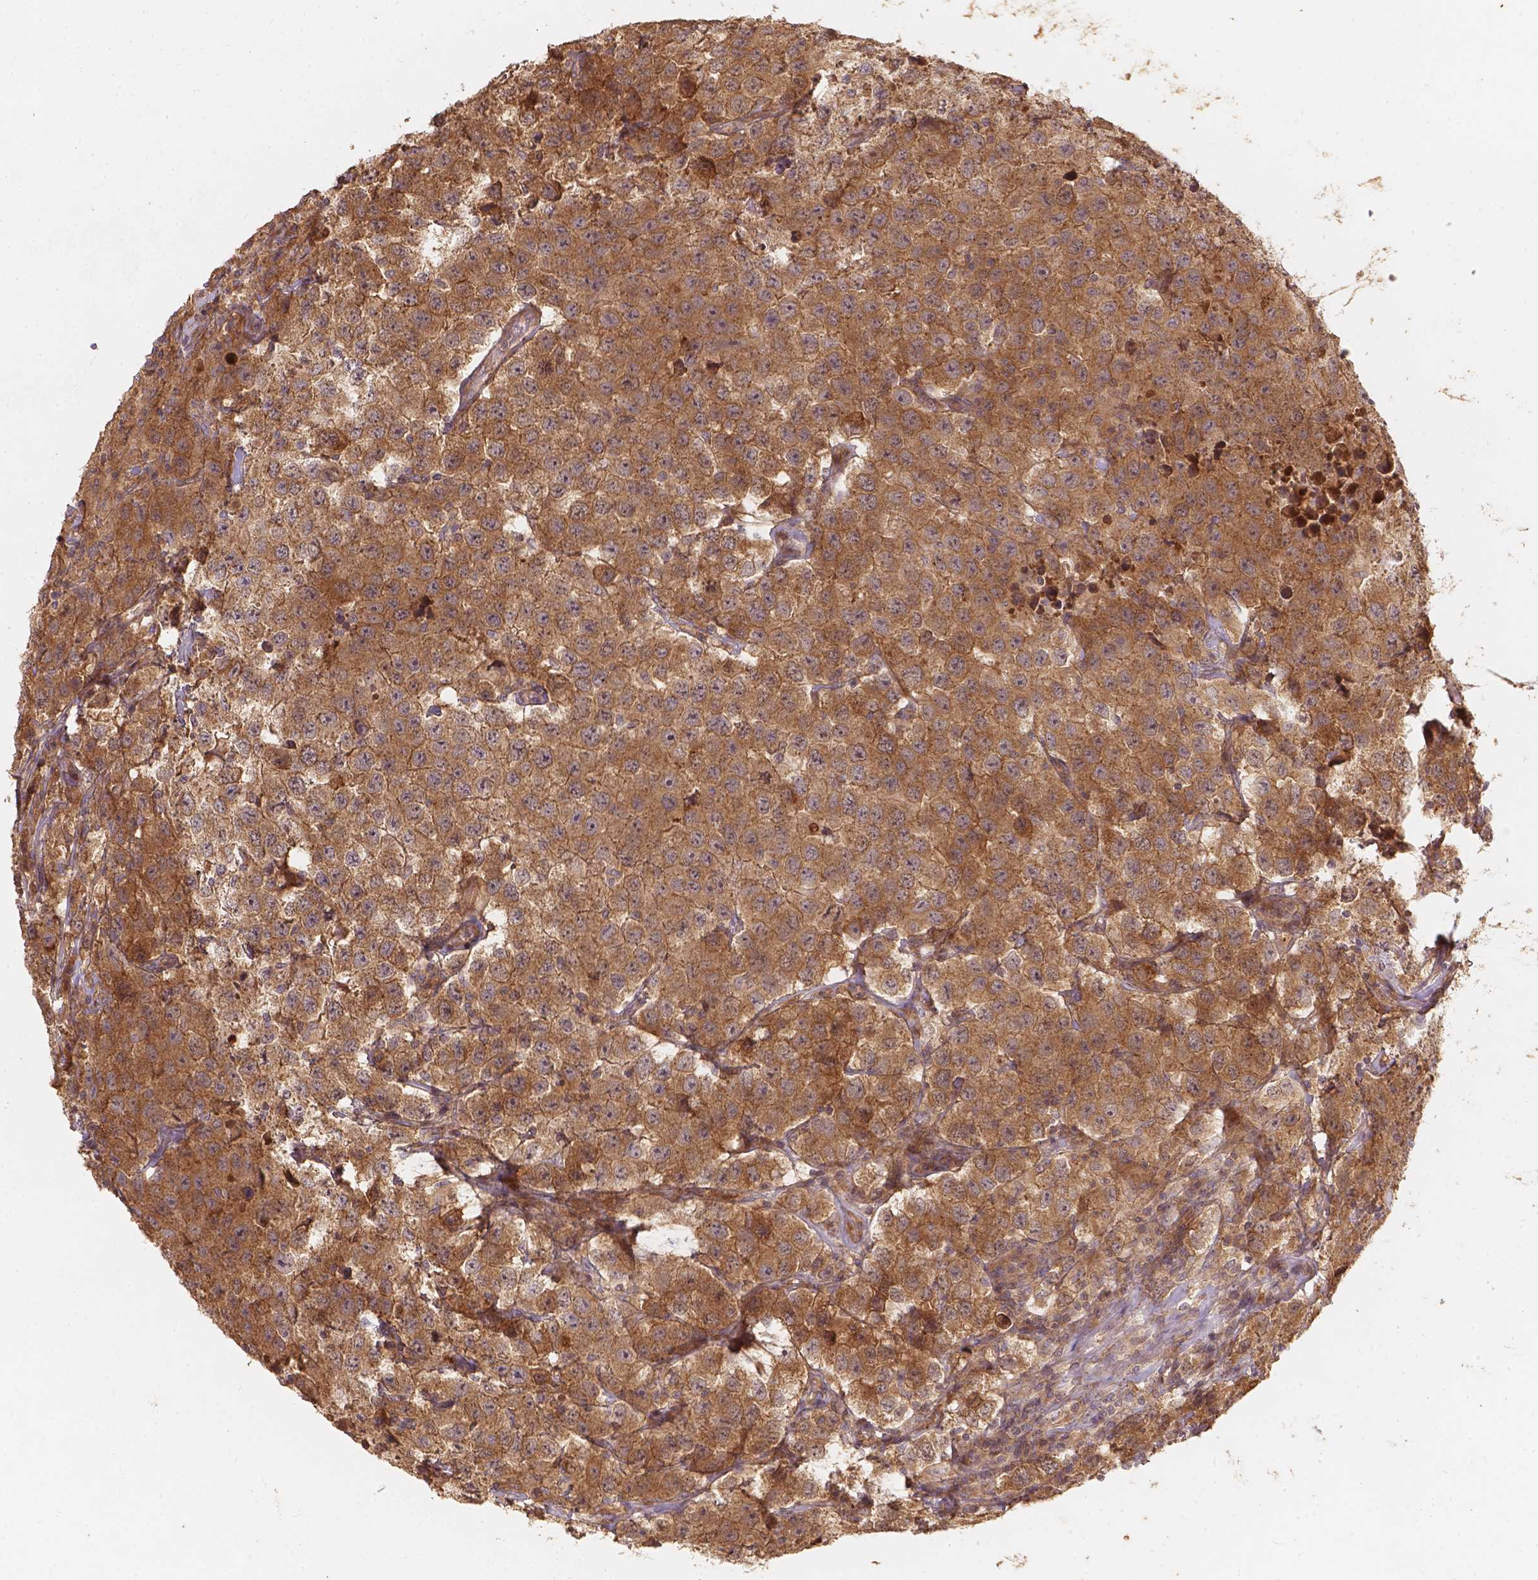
{"staining": {"intensity": "moderate", "quantity": ">75%", "location": "cytoplasmic/membranous"}, "tissue": "testis cancer", "cell_type": "Tumor cells", "image_type": "cancer", "snomed": [{"axis": "morphology", "description": "Seminoma, NOS"}, {"axis": "topography", "description": "Testis"}], "caption": "Immunohistochemistry staining of testis cancer (seminoma), which reveals medium levels of moderate cytoplasmic/membranous staining in about >75% of tumor cells indicating moderate cytoplasmic/membranous protein staining. The staining was performed using DAB (3,3'-diaminobenzidine) (brown) for protein detection and nuclei were counterstained in hematoxylin (blue).", "gene": "XPR1", "patient": {"sex": "male", "age": 52}}